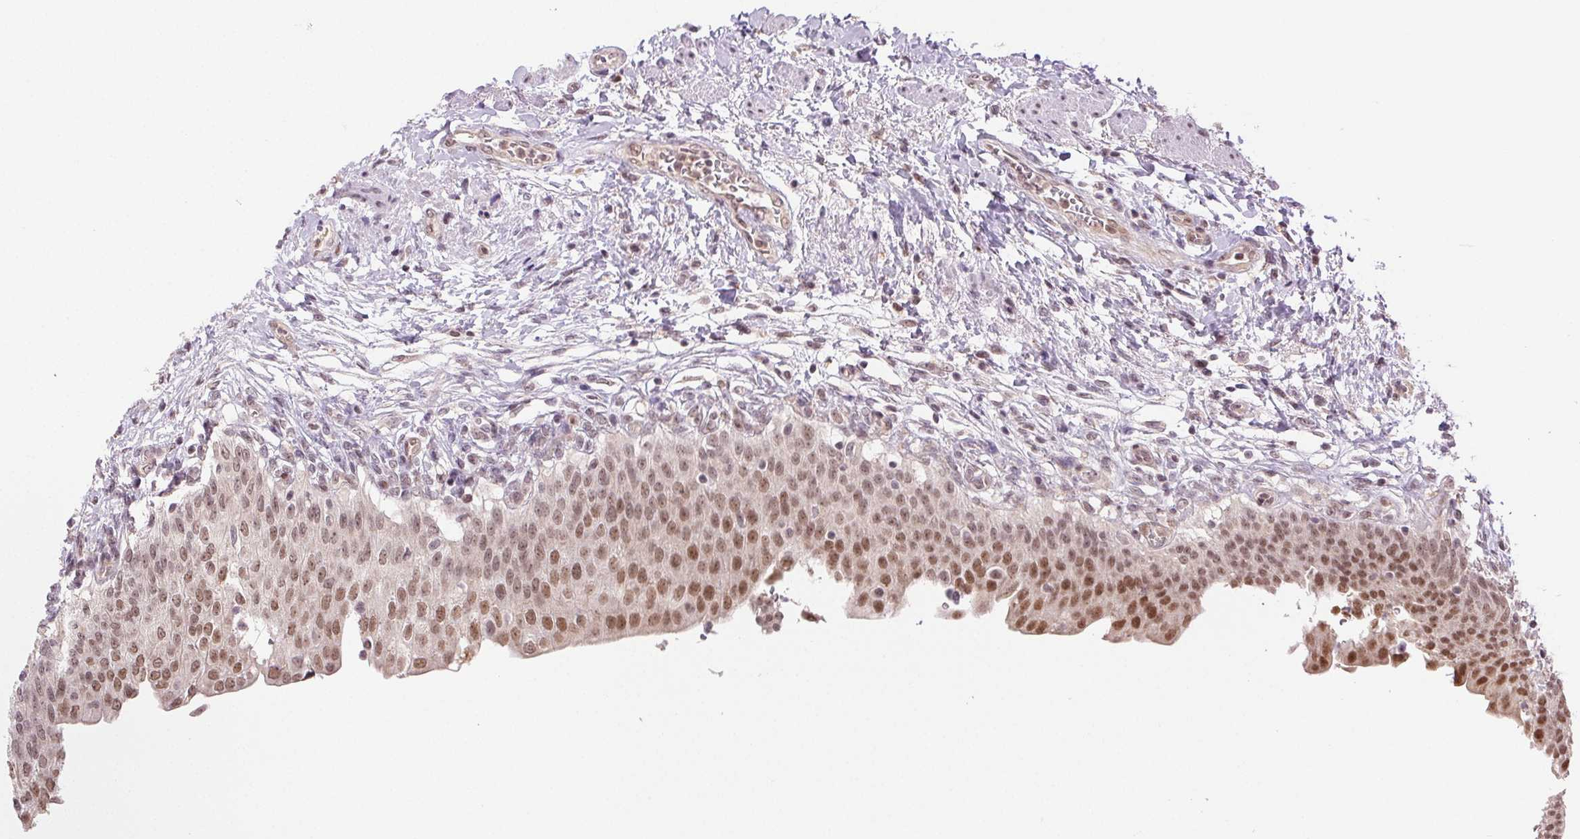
{"staining": {"intensity": "moderate", "quantity": ">75%", "location": "nuclear"}, "tissue": "urinary bladder", "cell_type": "Urothelial cells", "image_type": "normal", "snomed": [{"axis": "morphology", "description": "Normal tissue, NOS"}, {"axis": "topography", "description": "Urinary bladder"}, {"axis": "topography", "description": "Peripheral nerve tissue"}], "caption": "The image demonstrates staining of normal urinary bladder, revealing moderate nuclear protein staining (brown color) within urothelial cells.", "gene": "GRHL3", "patient": {"sex": "female", "age": 60}}